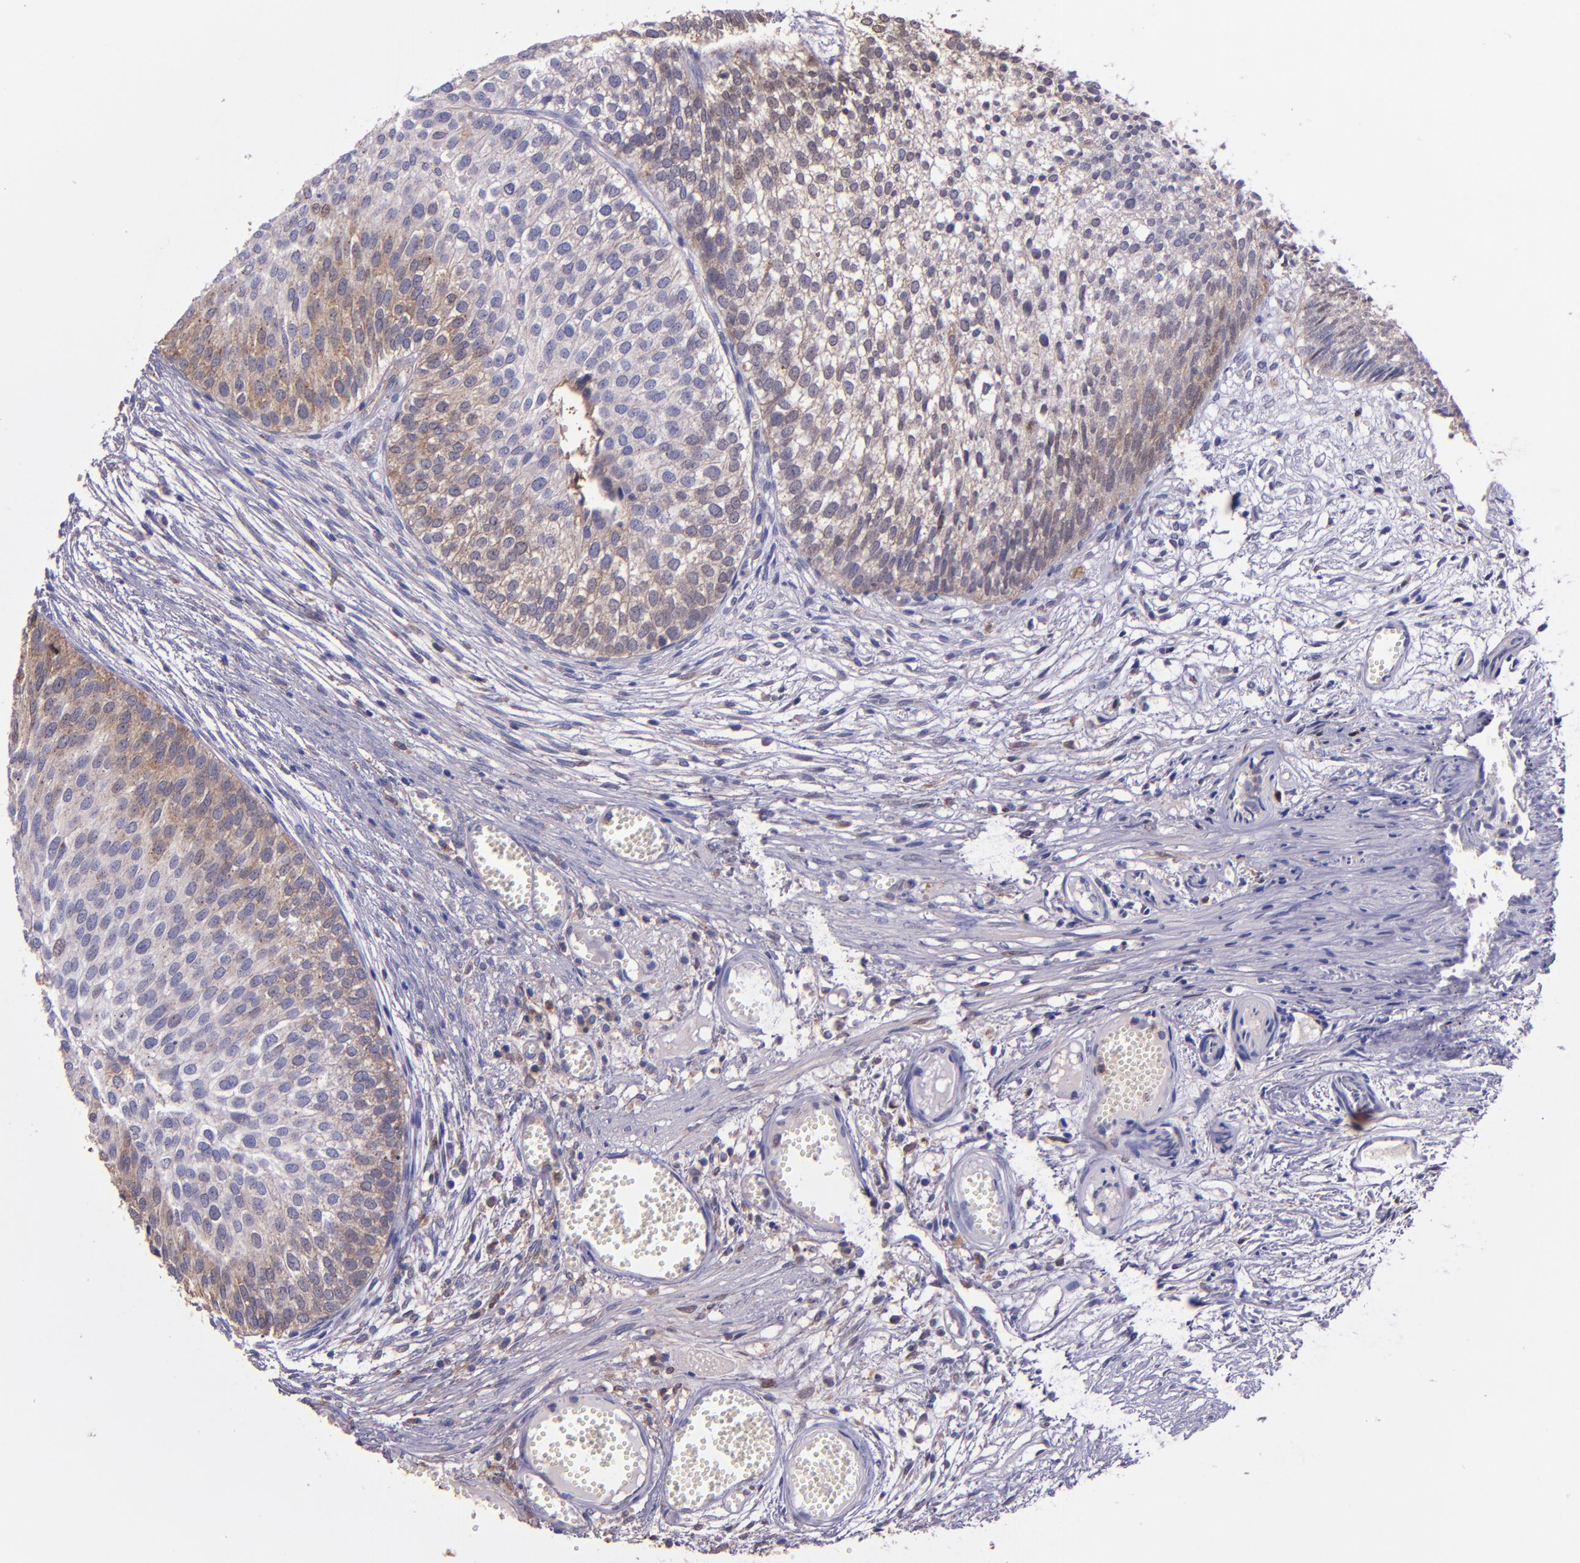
{"staining": {"intensity": "weak", "quantity": "25%-75%", "location": "cytoplasmic/membranous"}, "tissue": "urothelial cancer", "cell_type": "Tumor cells", "image_type": "cancer", "snomed": [{"axis": "morphology", "description": "Urothelial carcinoma, Low grade"}, {"axis": "topography", "description": "Urinary bladder"}], "caption": "Immunohistochemical staining of human urothelial cancer exhibits weak cytoplasmic/membranous protein expression in approximately 25%-75% of tumor cells. (DAB (3,3'-diaminobenzidine) = brown stain, brightfield microscopy at high magnification).", "gene": "WASHC1", "patient": {"sex": "male", "age": 84}}